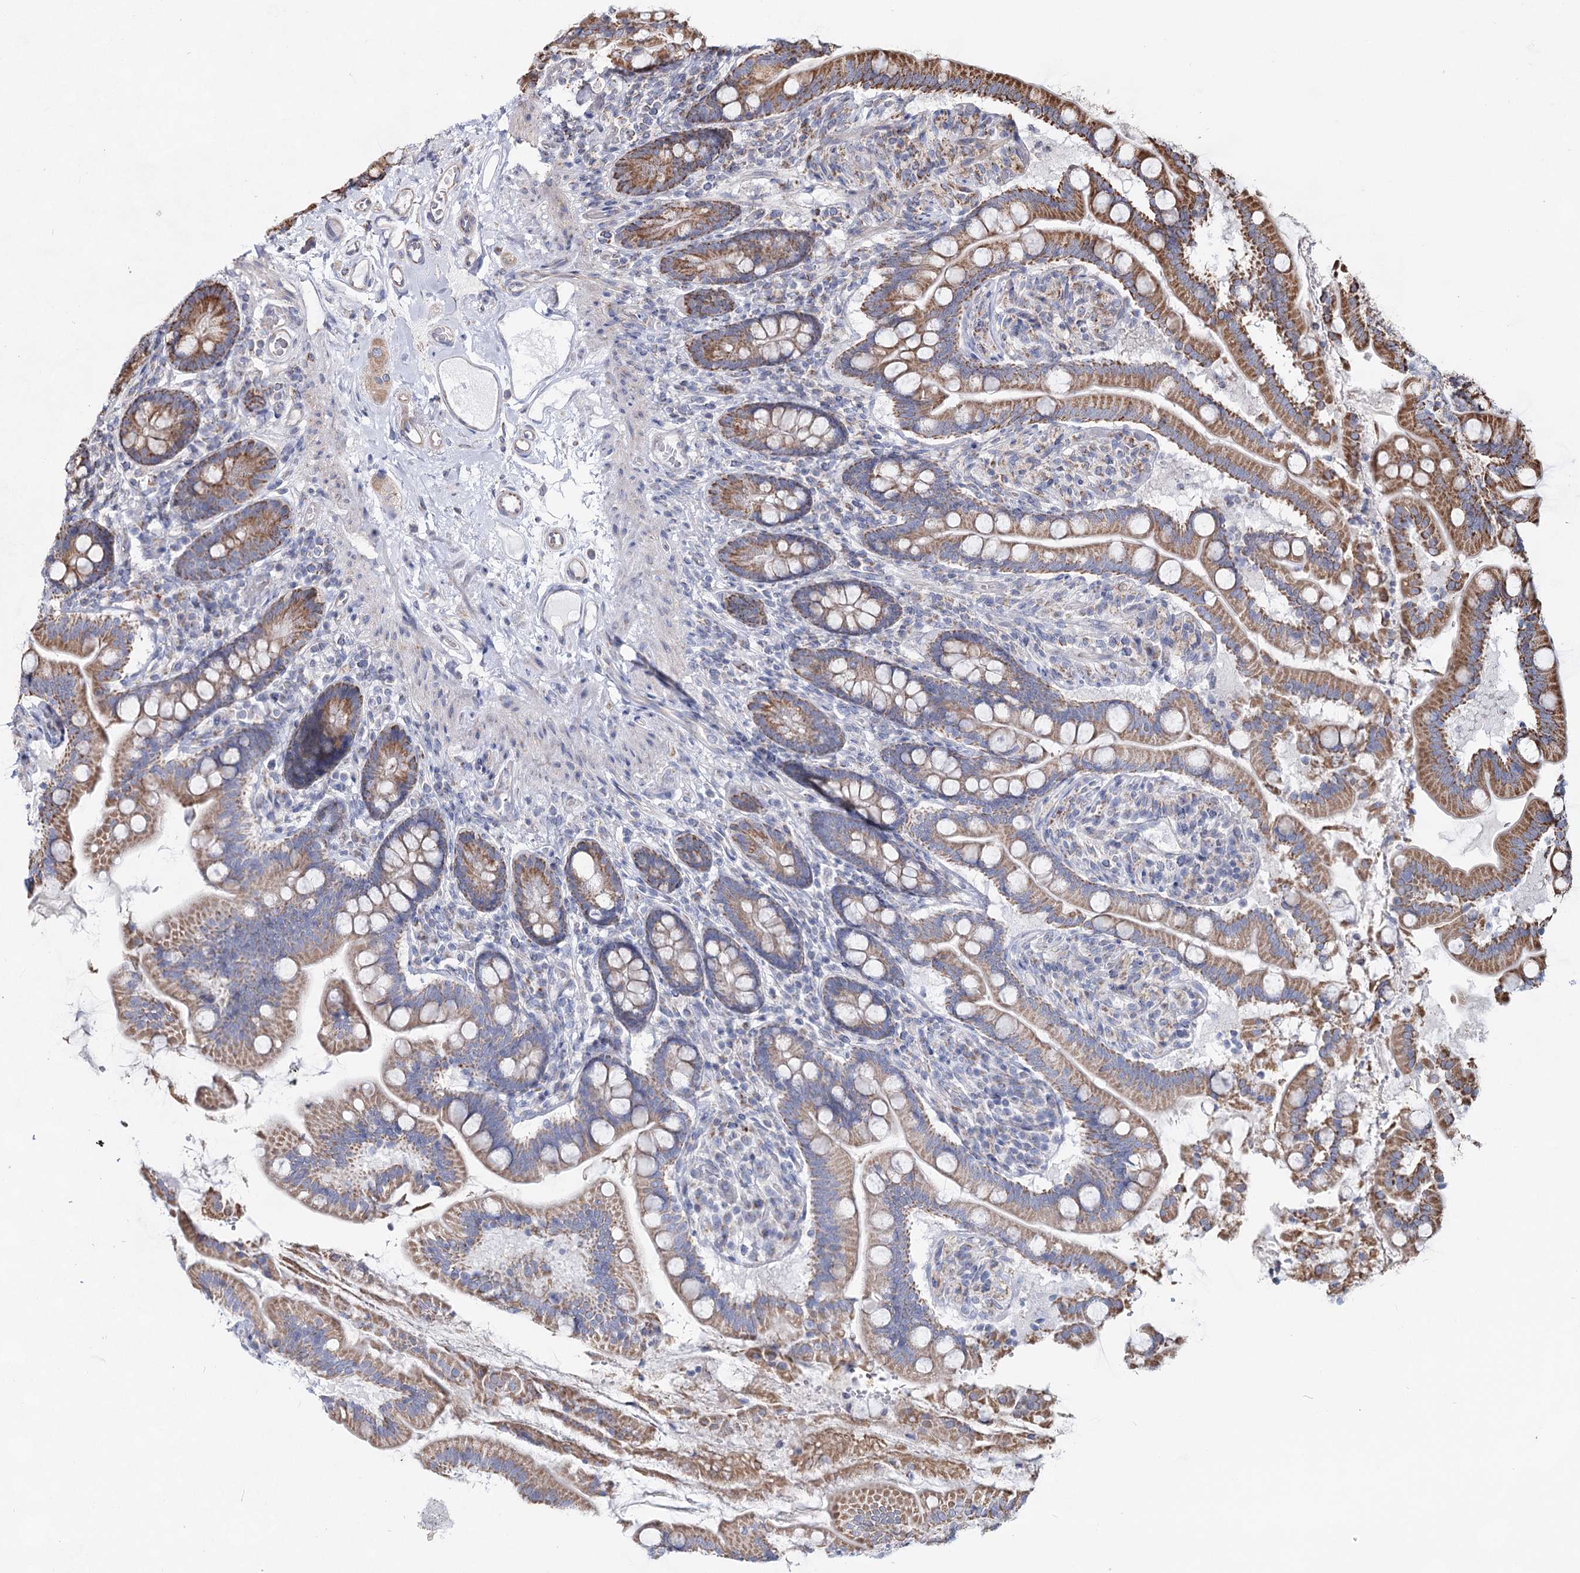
{"staining": {"intensity": "moderate", "quantity": ">75%", "location": "cytoplasmic/membranous"}, "tissue": "small intestine", "cell_type": "Glandular cells", "image_type": "normal", "snomed": [{"axis": "morphology", "description": "Normal tissue, NOS"}, {"axis": "topography", "description": "Small intestine"}], "caption": "Unremarkable small intestine exhibits moderate cytoplasmic/membranous staining in approximately >75% of glandular cells, visualized by immunohistochemistry. The staining is performed using DAB brown chromogen to label protein expression. The nuclei are counter-stained blue using hematoxylin.", "gene": "CCDC73", "patient": {"sex": "female", "age": 64}}